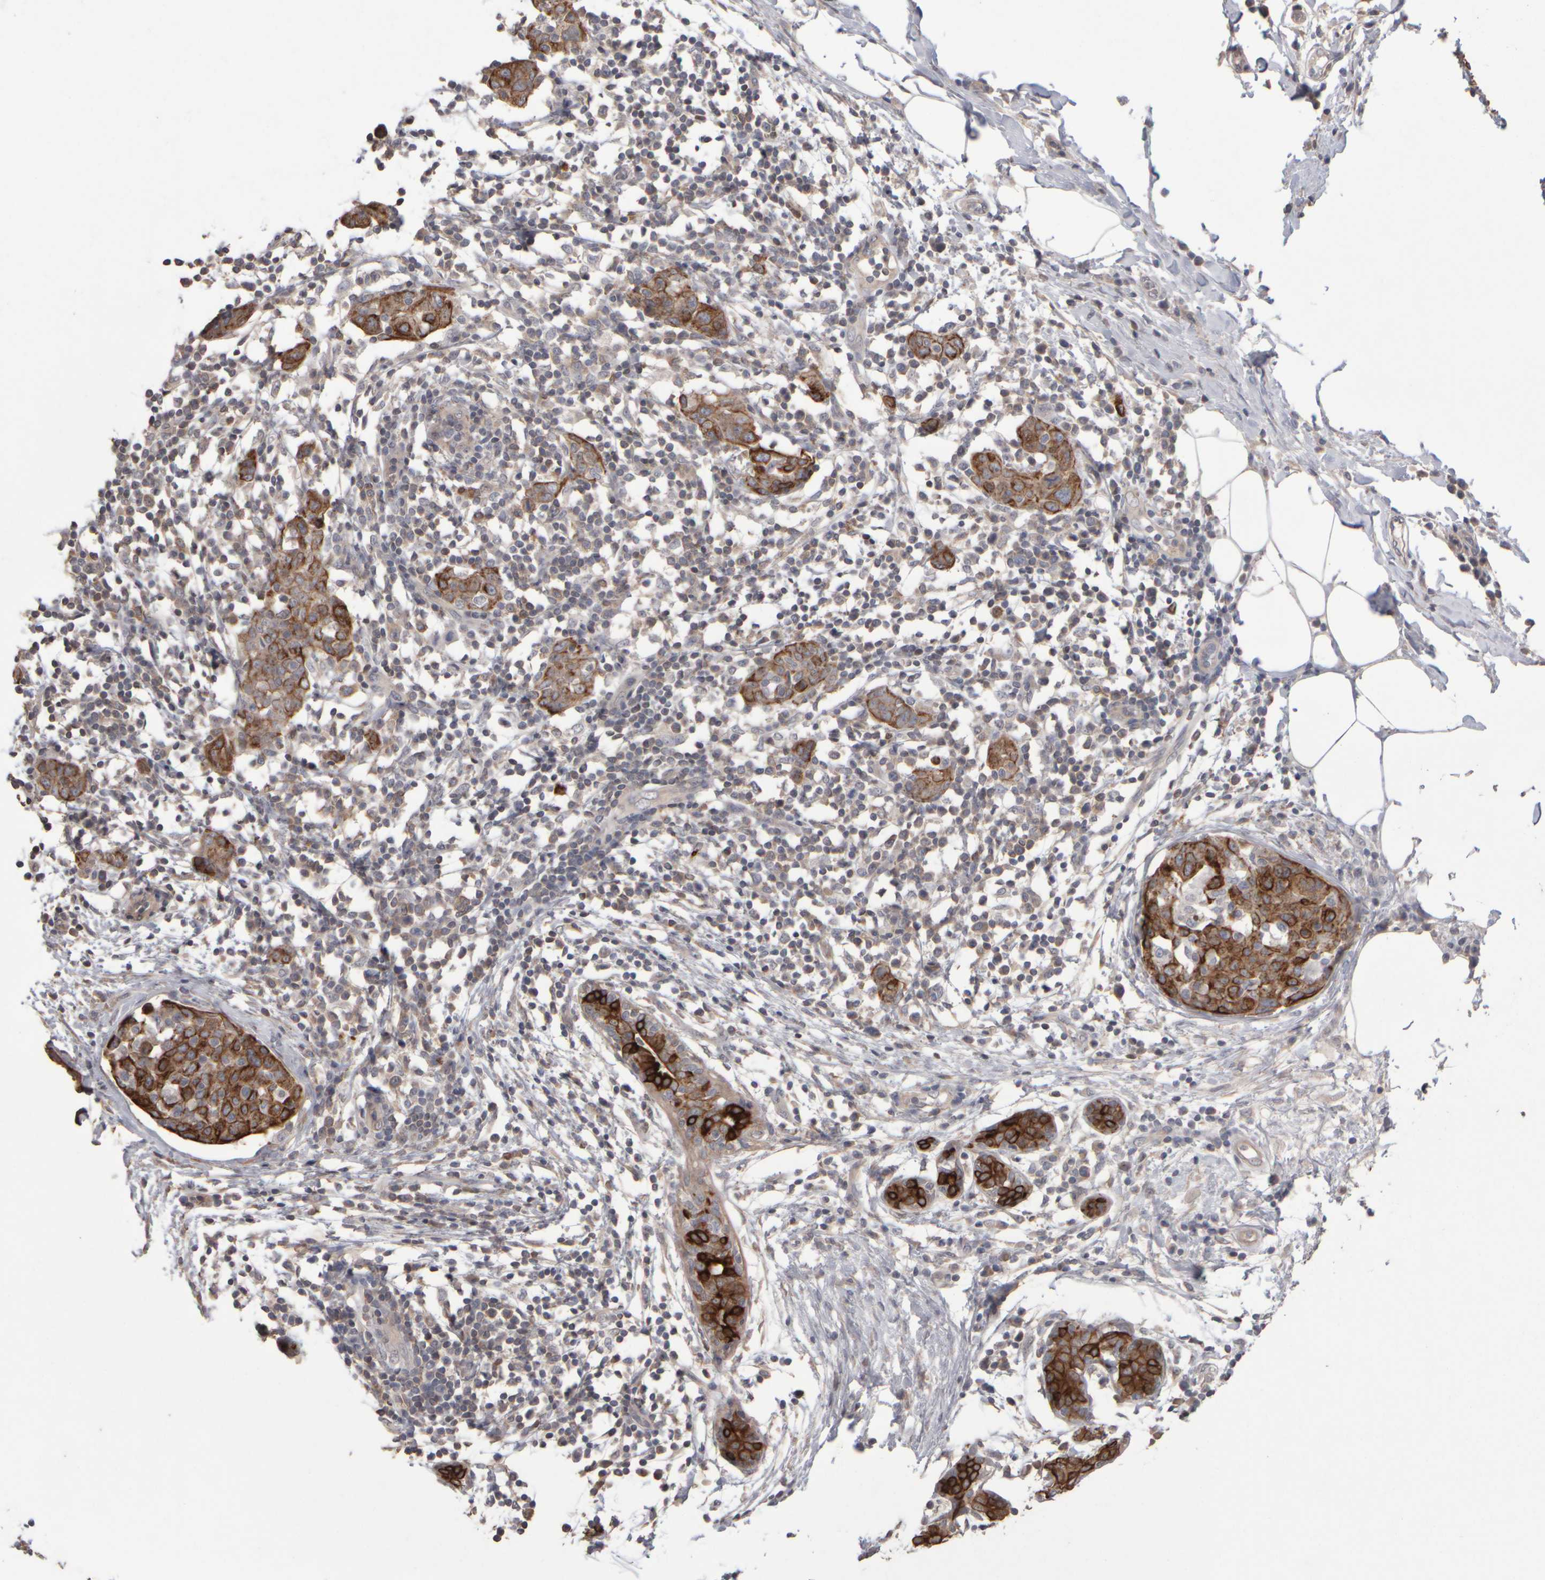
{"staining": {"intensity": "strong", "quantity": ">75%", "location": "cytoplasmic/membranous"}, "tissue": "breast cancer", "cell_type": "Tumor cells", "image_type": "cancer", "snomed": [{"axis": "morphology", "description": "Normal tissue, NOS"}, {"axis": "morphology", "description": "Duct carcinoma"}, {"axis": "topography", "description": "Breast"}], "caption": "The photomicrograph exhibits immunohistochemical staining of breast cancer. There is strong cytoplasmic/membranous positivity is identified in about >75% of tumor cells. The protein of interest is stained brown, and the nuclei are stained in blue (DAB IHC with brightfield microscopy, high magnification).", "gene": "EPHX2", "patient": {"sex": "female", "age": 37}}